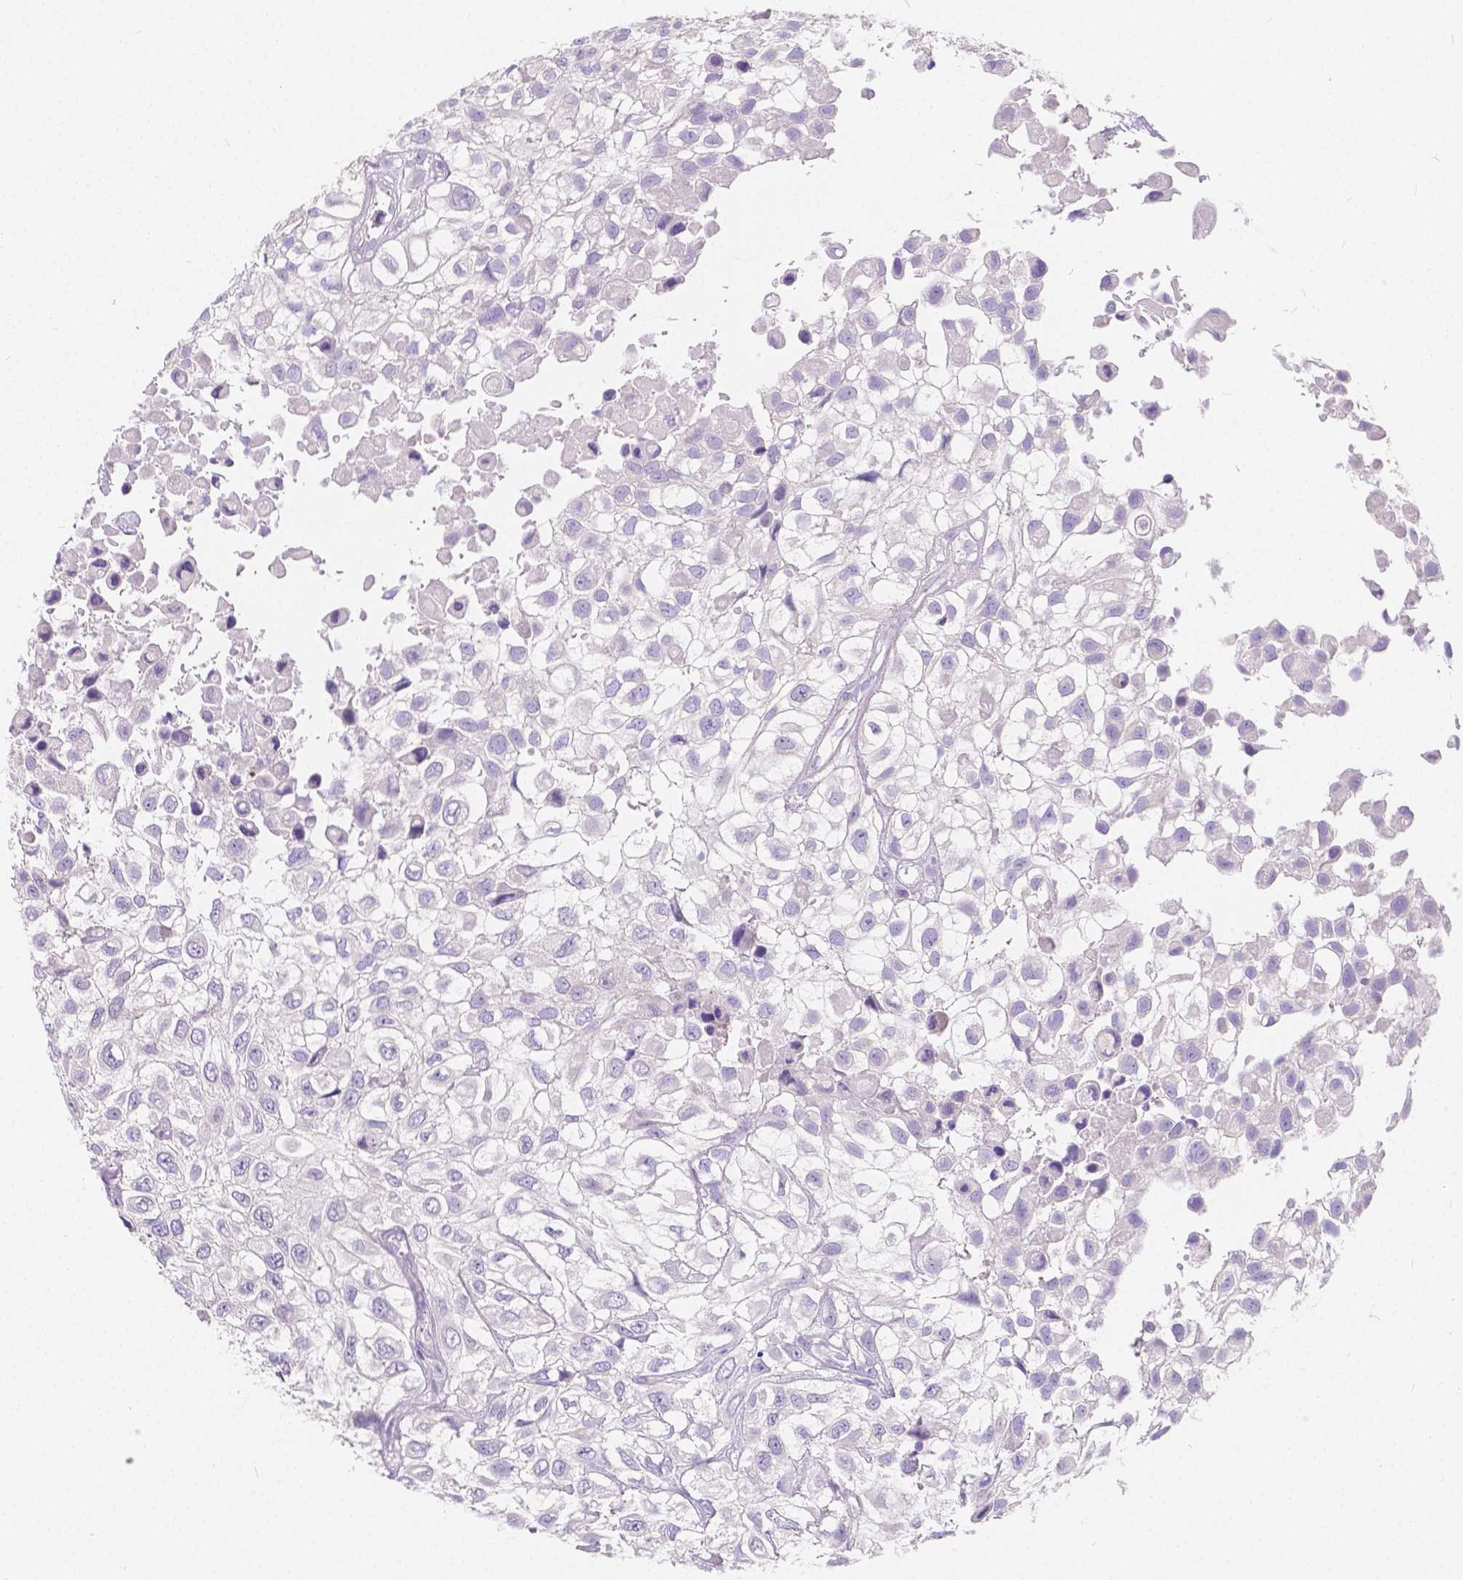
{"staining": {"intensity": "negative", "quantity": "none", "location": "none"}, "tissue": "urothelial cancer", "cell_type": "Tumor cells", "image_type": "cancer", "snomed": [{"axis": "morphology", "description": "Urothelial carcinoma, High grade"}, {"axis": "topography", "description": "Urinary bladder"}], "caption": "Urothelial cancer was stained to show a protein in brown. There is no significant expression in tumor cells. Nuclei are stained in blue.", "gene": "RNF186", "patient": {"sex": "male", "age": 56}}